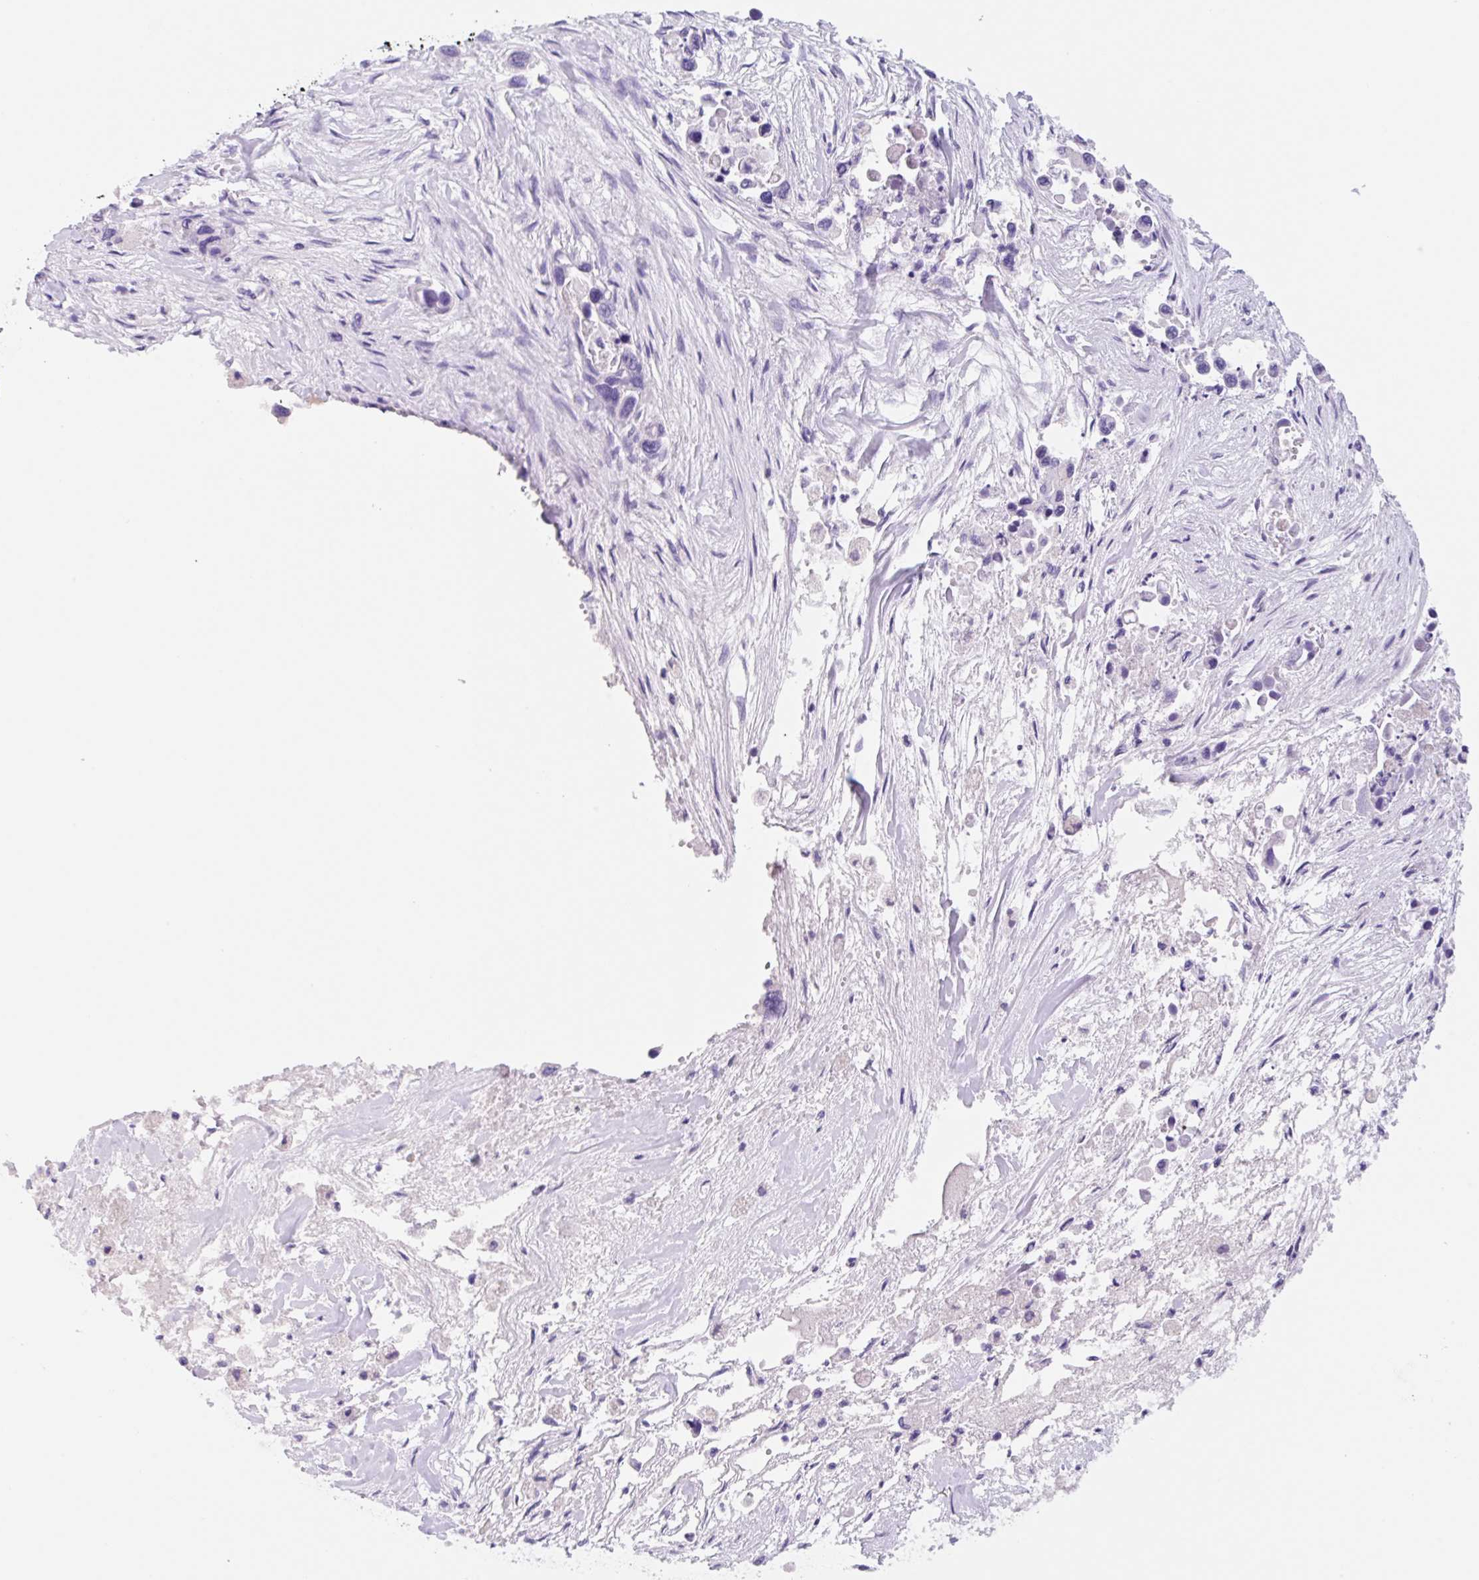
{"staining": {"intensity": "negative", "quantity": "none", "location": "none"}, "tissue": "pancreatic cancer", "cell_type": "Tumor cells", "image_type": "cancer", "snomed": [{"axis": "morphology", "description": "Adenocarcinoma, NOS"}, {"axis": "topography", "description": "Pancreas"}], "caption": "An immunohistochemistry photomicrograph of pancreatic adenocarcinoma is shown. There is no staining in tumor cells of pancreatic adenocarcinoma.", "gene": "KLK8", "patient": {"sex": "male", "age": 92}}